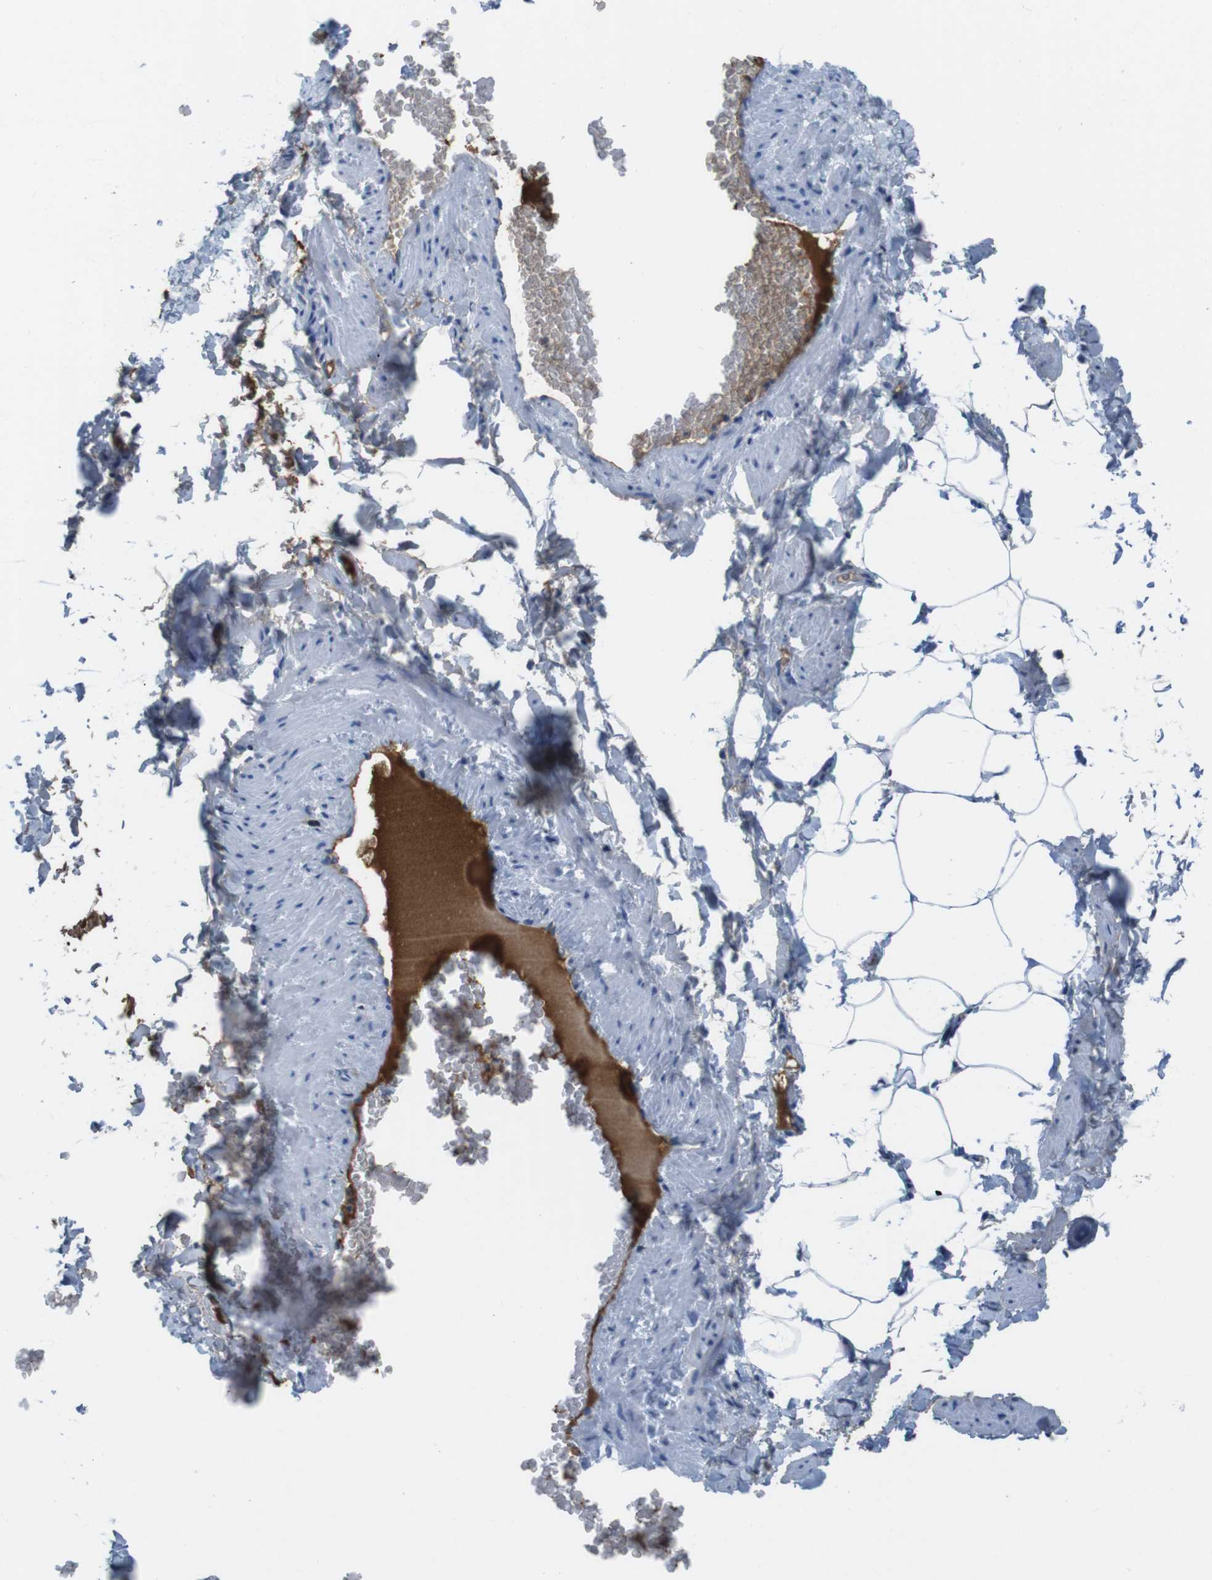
{"staining": {"intensity": "negative", "quantity": "none", "location": "none"}, "tissue": "adipose tissue", "cell_type": "Adipocytes", "image_type": "normal", "snomed": [{"axis": "morphology", "description": "Normal tissue, NOS"}, {"axis": "topography", "description": "Vascular tissue"}], "caption": "Protein analysis of normal adipose tissue demonstrates no significant staining in adipocytes.", "gene": "TMPRSS15", "patient": {"sex": "male", "age": 41}}